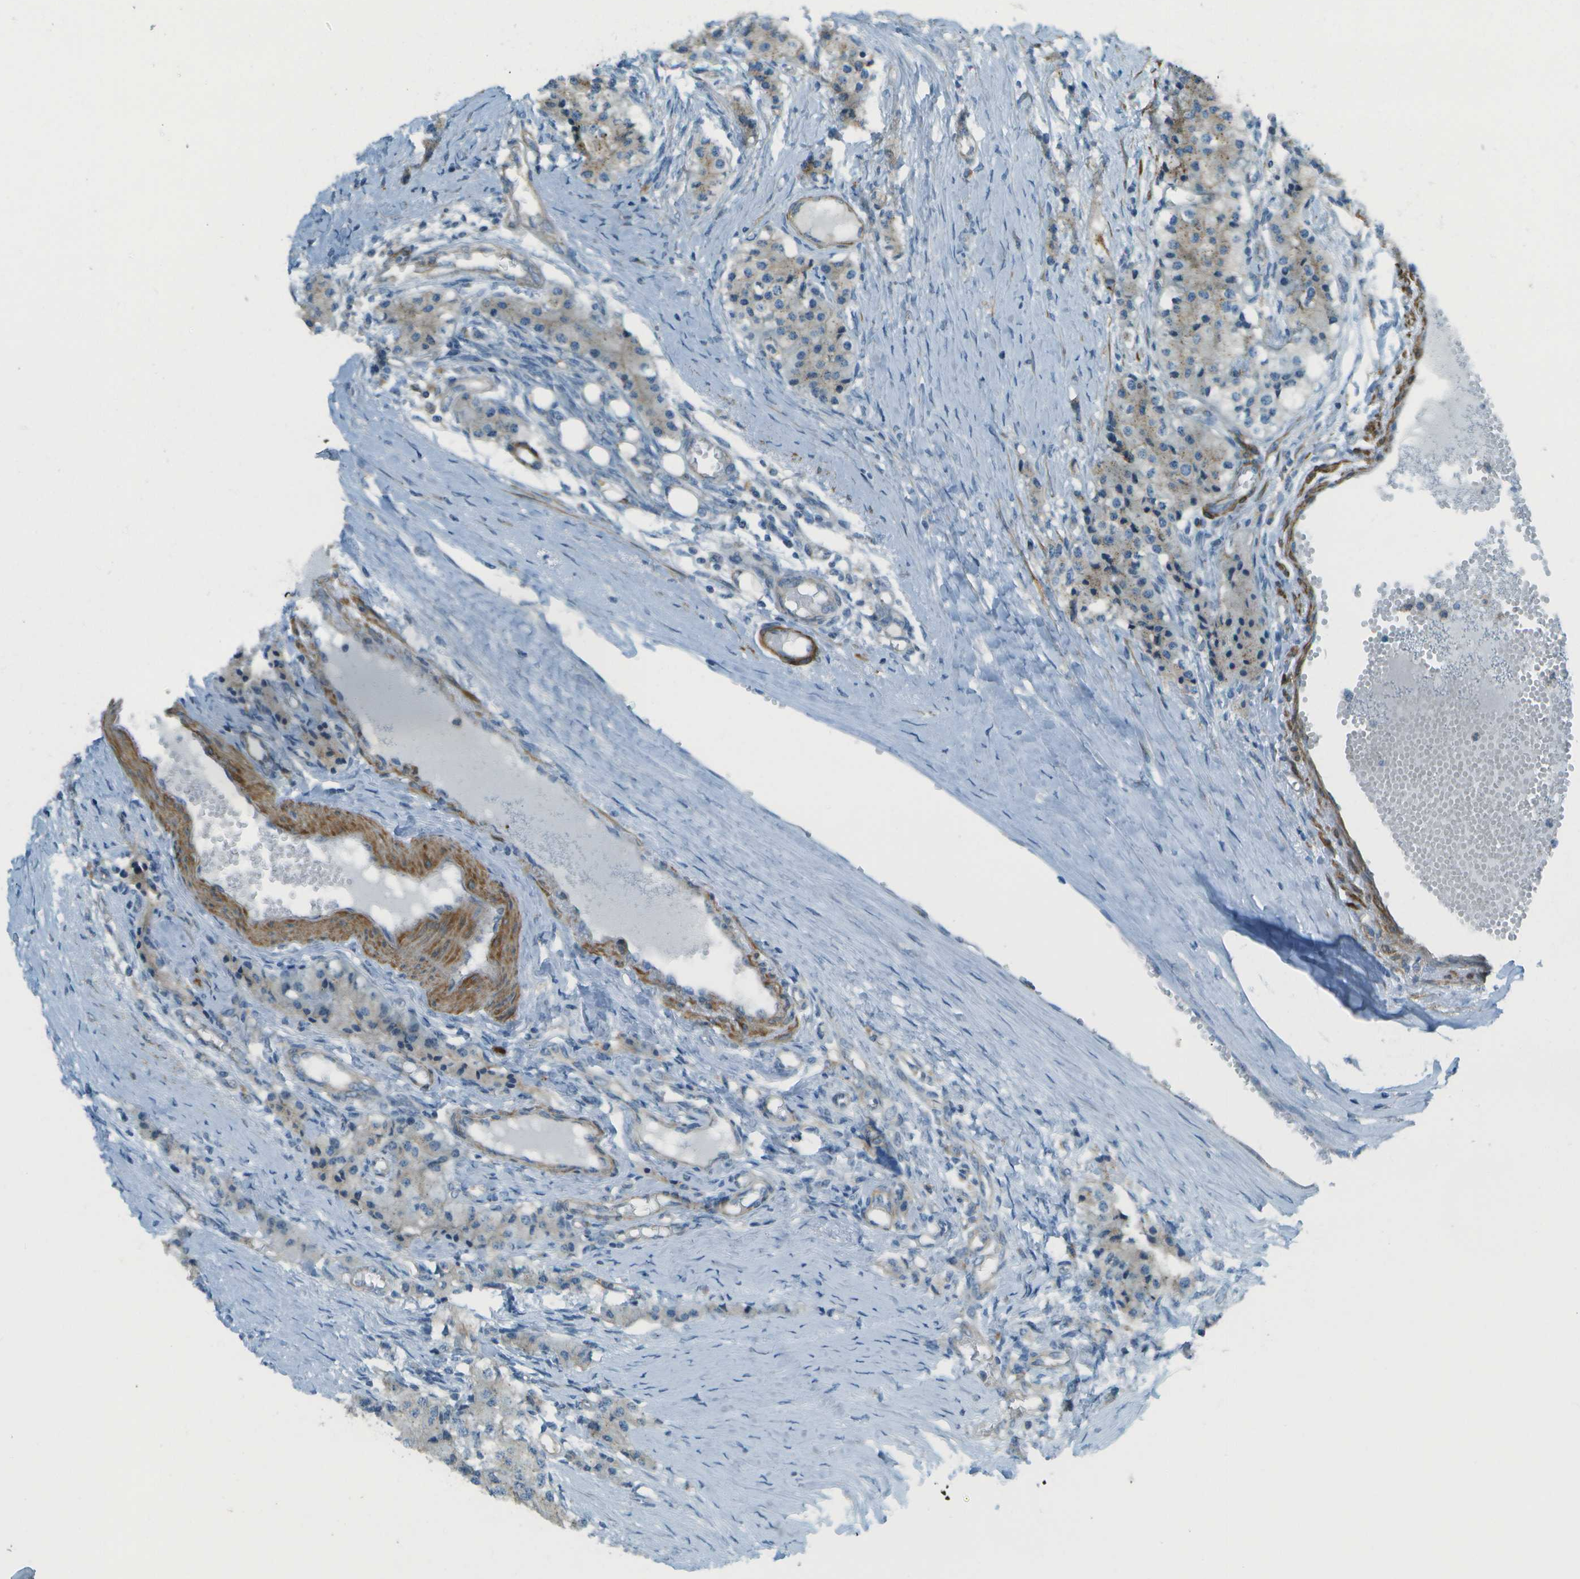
{"staining": {"intensity": "negative", "quantity": "none", "location": "none"}, "tissue": "carcinoid", "cell_type": "Tumor cells", "image_type": "cancer", "snomed": [{"axis": "morphology", "description": "Carcinoid, malignant, NOS"}, {"axis": "topography", "description": "Colon"}], "caption": "Malignant carcinoid was stained to show a protein in brown. There is no significant staining in tumor cells.", "gene": "MYH11", "patient": {"sex": "female", "age": 52}}